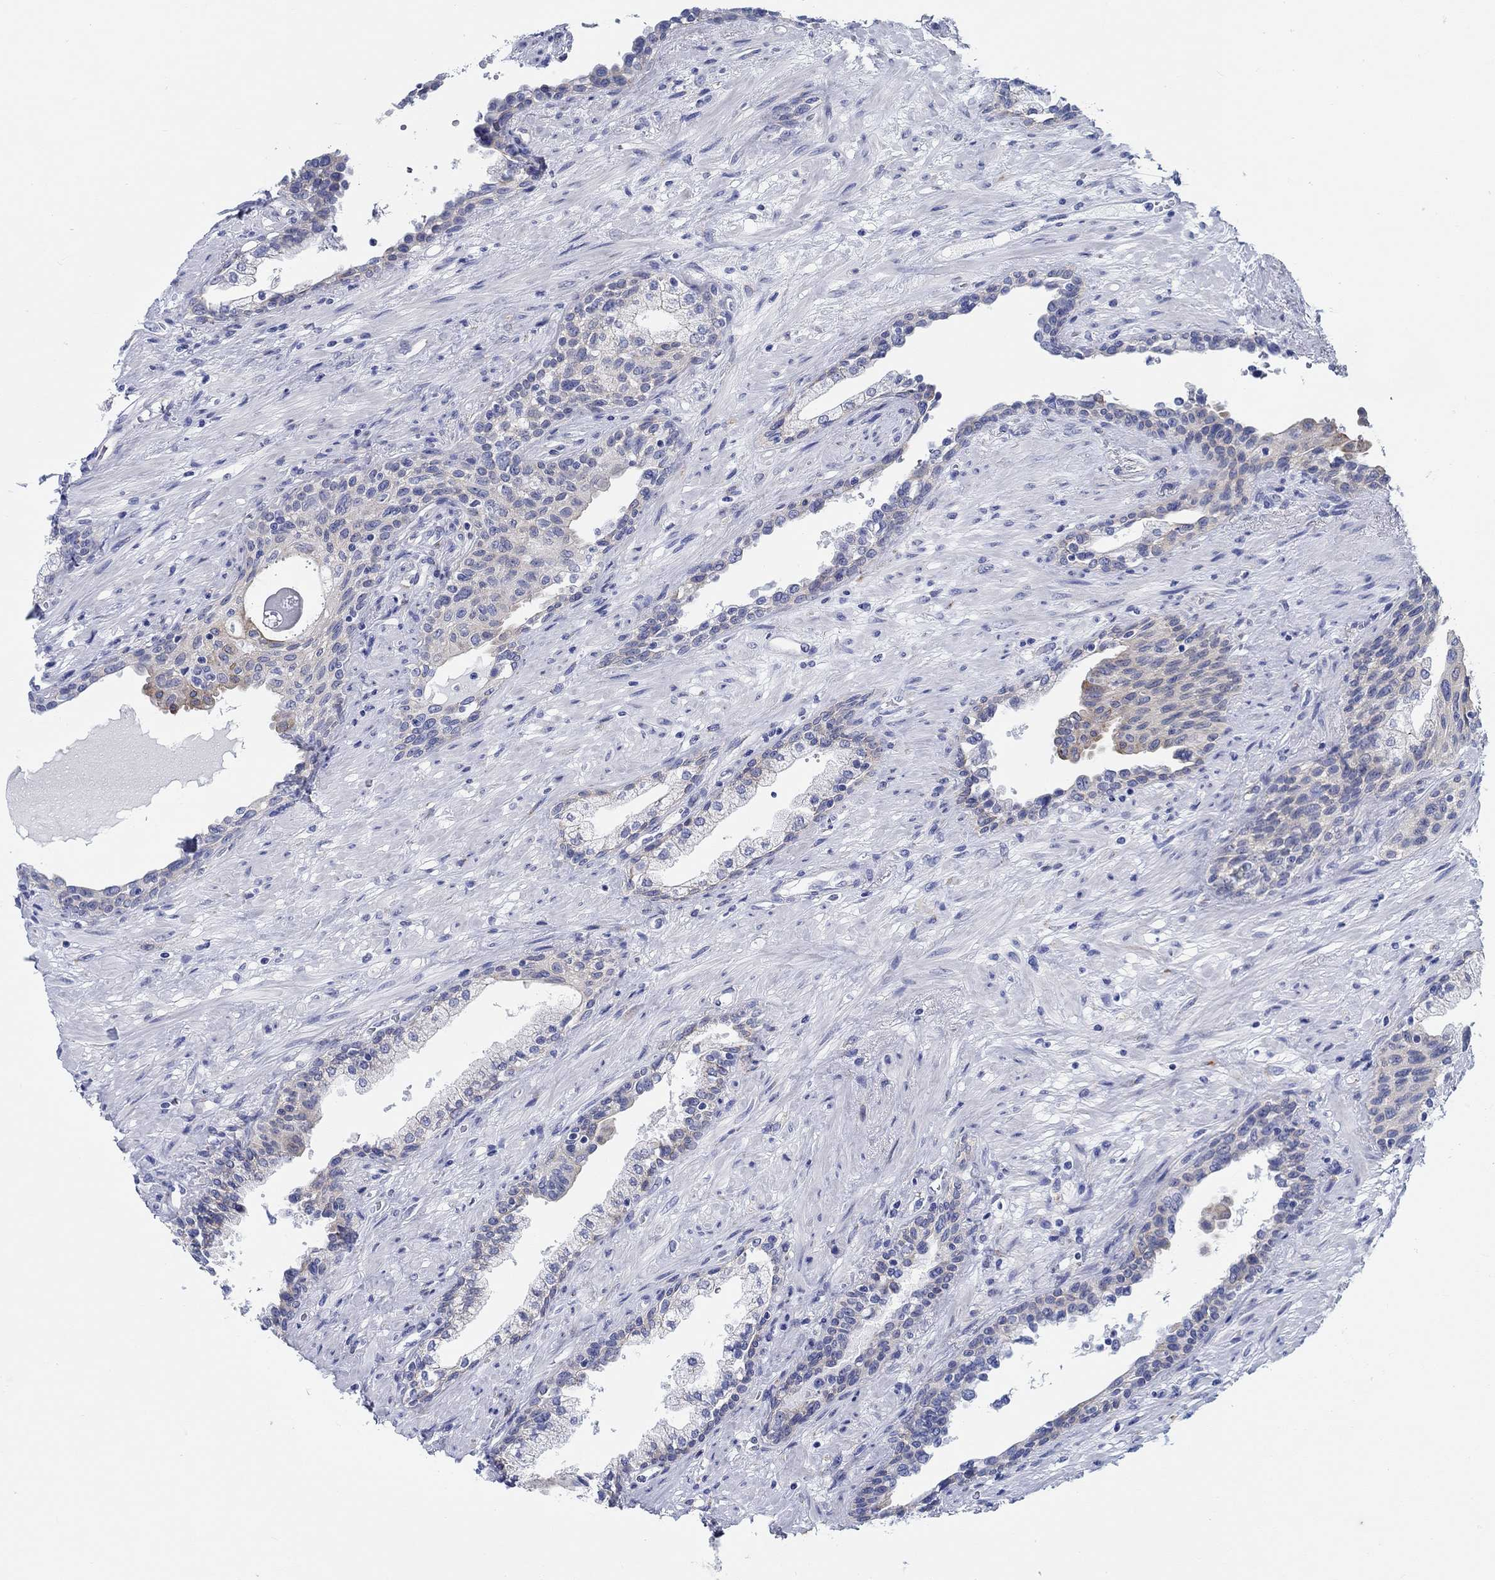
{"staining": {"intensity": "weak", "quantity": "<25%", "location": "cytoplasmic/membranous"}, "tissue": "prostate", "cell_type": "Glandular cells", "image_type": "normal", "snomed": [{"axis": "morphology", "description": "Normal tissue, NOS"}, {"axis": "topography", "description": "Prostate"}], "caption": "Immunohistochemistry photomicrograph of normal prostate: prostate stained with DAB (3,3'-diaminobenzidine) reveals no significant protein positivity in glandular cells.", "gene": "RD3L", "patient": {"sex": "male", "age": 63}}